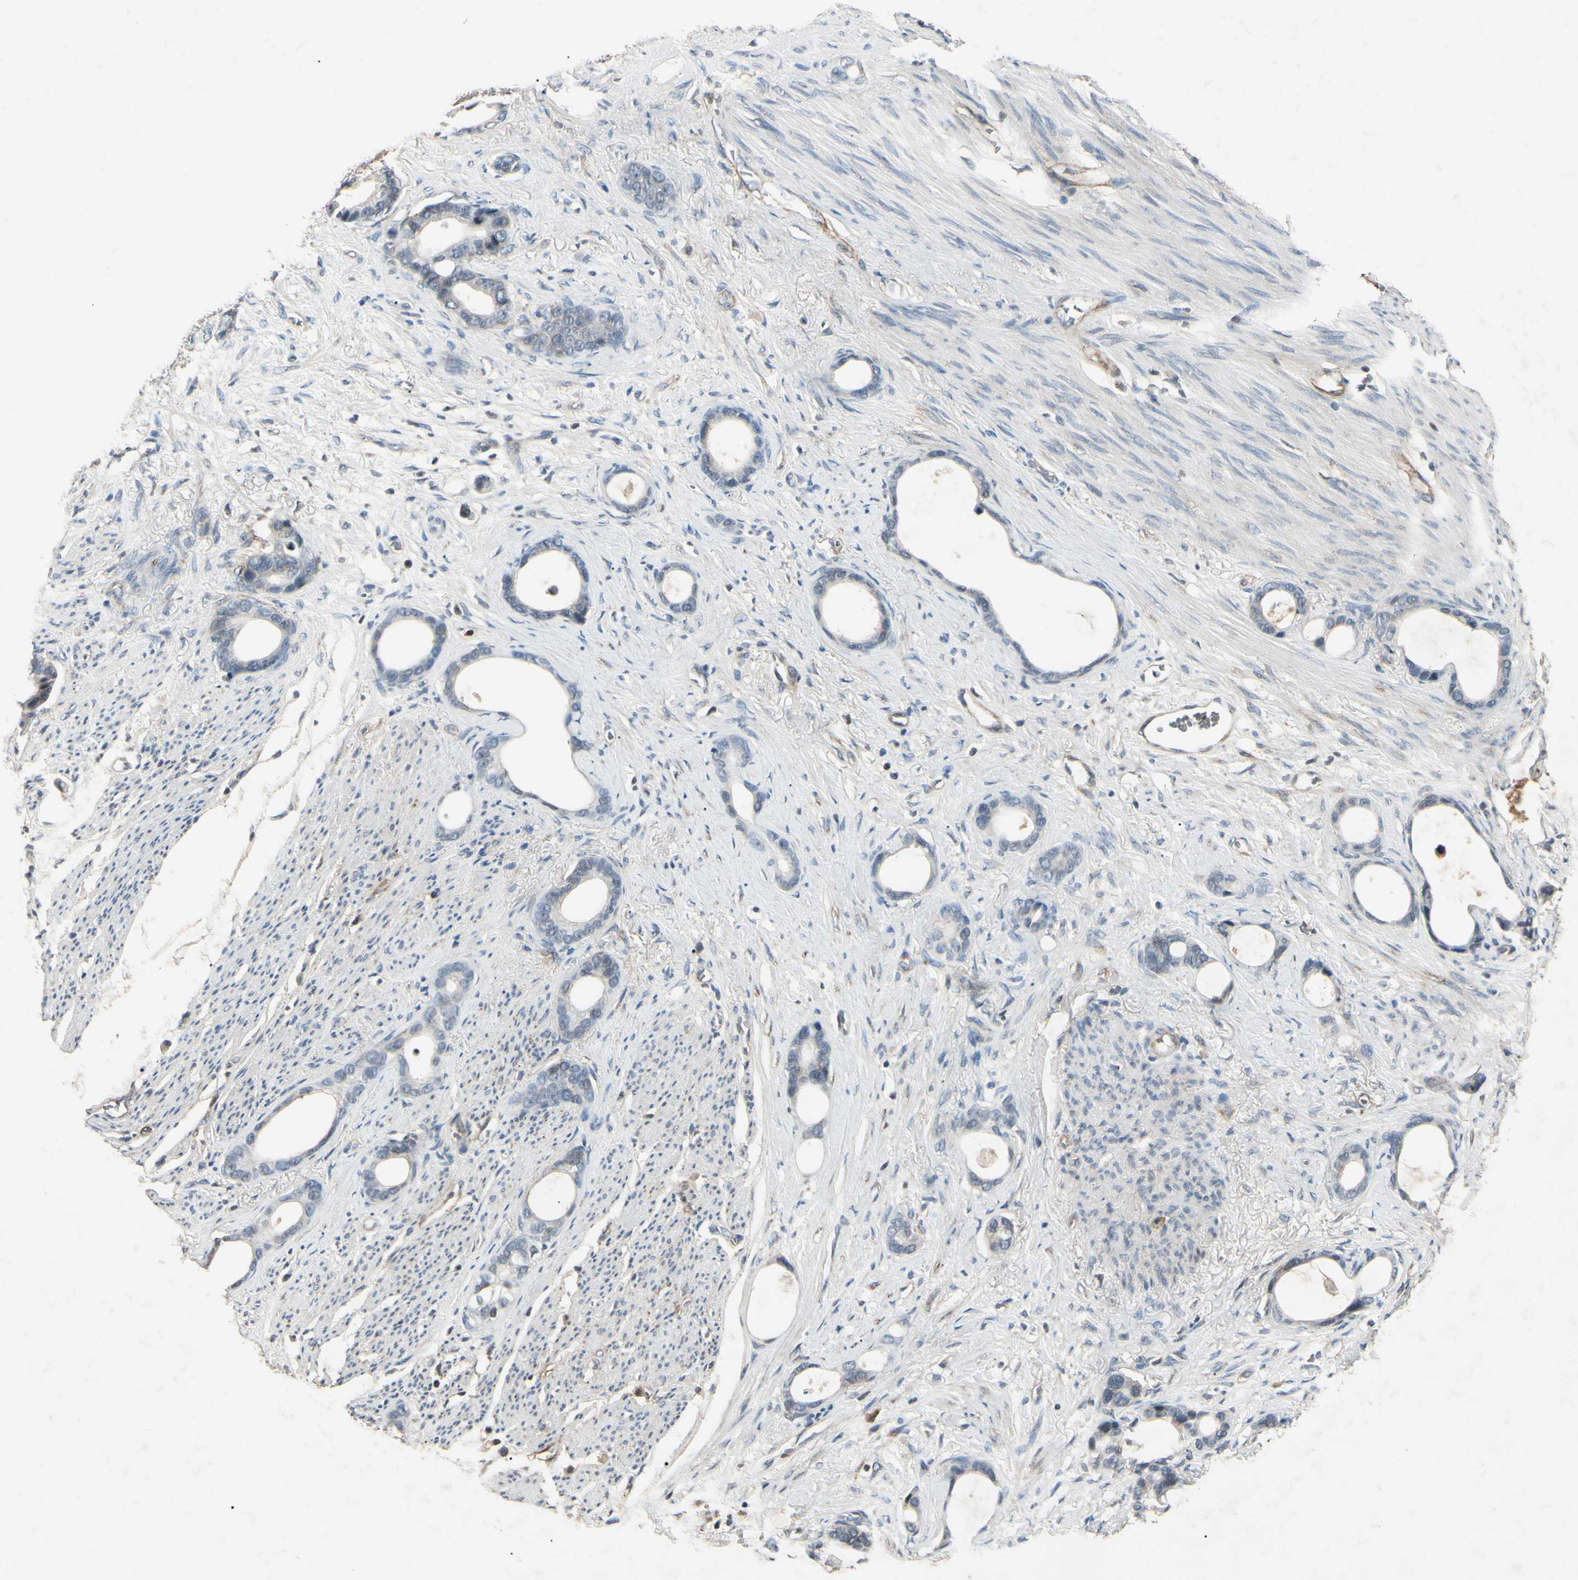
{"staining": {"intensity": "negative", "quantity": "none", "location": "none"}, "tissue": "stomach cancer", "cell_type": "Tumor cells", "image_type": "cancer", "snomed": [{"axis": "morphology", "description": "Adenocarcinoma, NOS"}, {"axis": "topography", "description": "Stomach"}], "caption": "High power microscopy micrograph of an immunohistochemistry (IHC) histopathology image of stomach adenocarcinoma, revealing no significant positivity in tumor cells.", "gene": "AEBP1", "patient": {"sex": "female", "age": 75}}